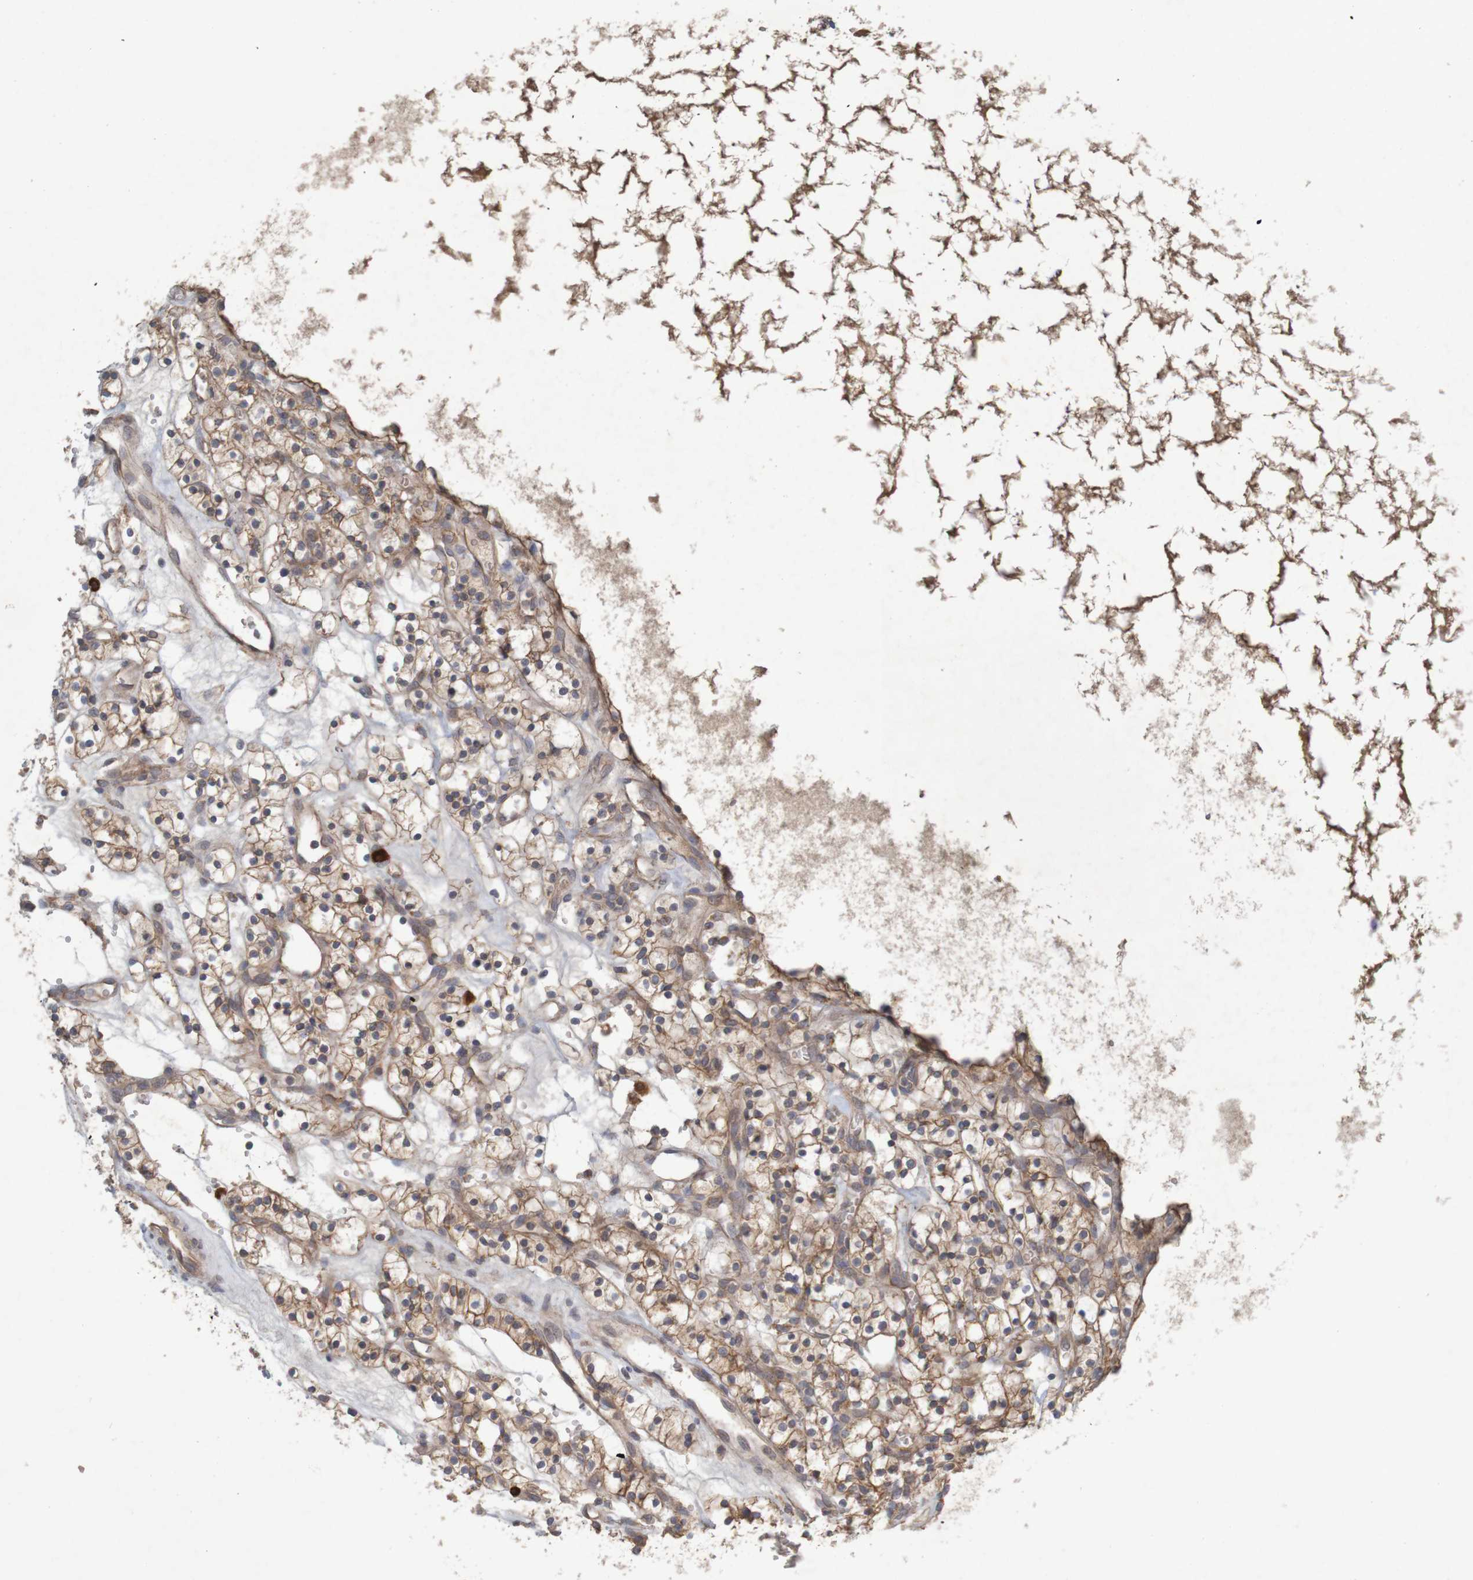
{"staining": {"intensity": "moderate", "quantity": ">75%", "location": "cytoplasmic/membranous"}, "tissue": "renal cancer", "cell_type": "Tumor cells", "image_type": "cancer", "snomed": [{"axis": "morphology", "description": "Adenocarcinoma, NOS"}, {"axis": "topography", "description": "Kidney"}], "caption": "Renal cancer (adenocarcinoma) tissue demonstrates moderate cytoplasmic/membranous staining in about >75% of tumor cells (Stains: DAB (3,3'-diaminobenzidine) in brown, nuclei in blue, Microscopy: brightfield microscopy at high magnification).", "gene": "B3GAT2", "patient": {"sex": "female", "age": 57}}